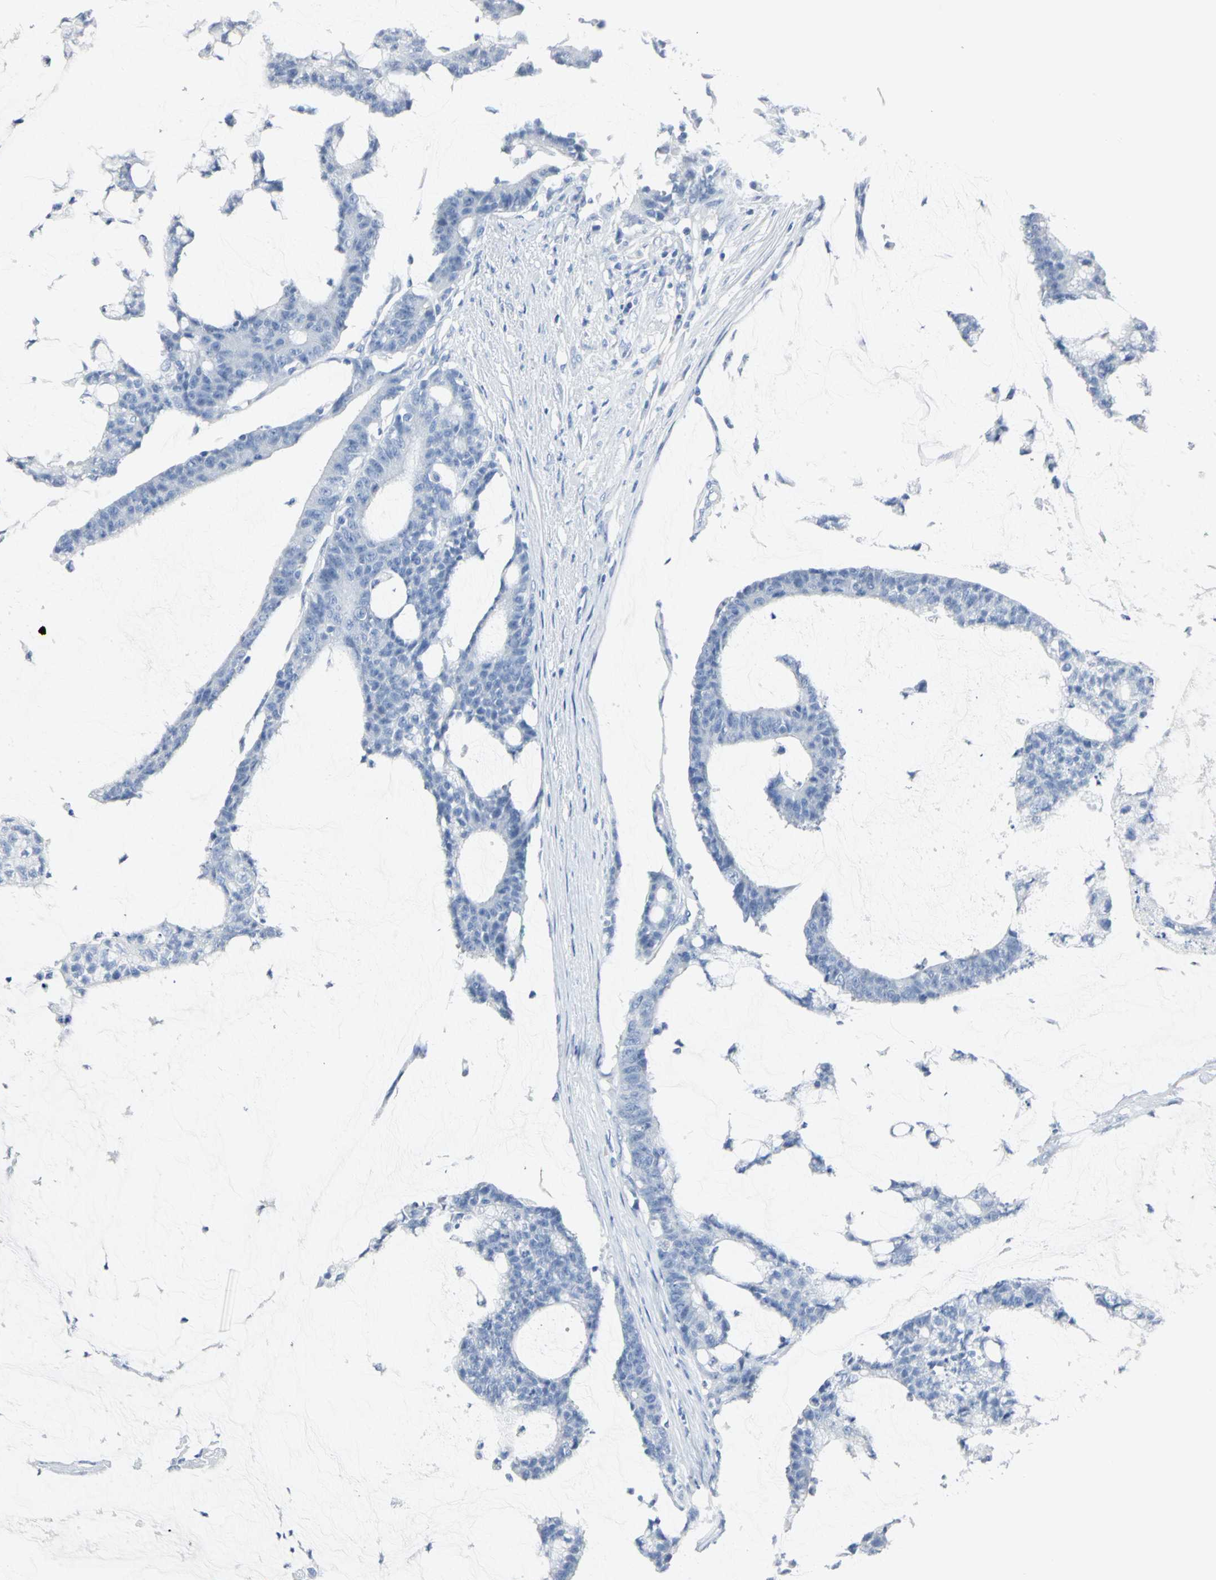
{"staining": {"intensity": "negative", "quantity": "none", "location": "none"}, "tissue": "colorectal cancer", "cell_type": "Tumor cells", "image_type": "cancer", "snomed": [{"axis": "morphology", "description": "Adenocarcinoma, NOS"}, {"axis": "topography", "description": "Colon"}], "caption": "Immunohistochemistry of colorectal cancer (adenocarcinoma) exhibits no expression in tumor cells.", "gene": "CA3", "patient": {"sex": "female", "age": 84}}